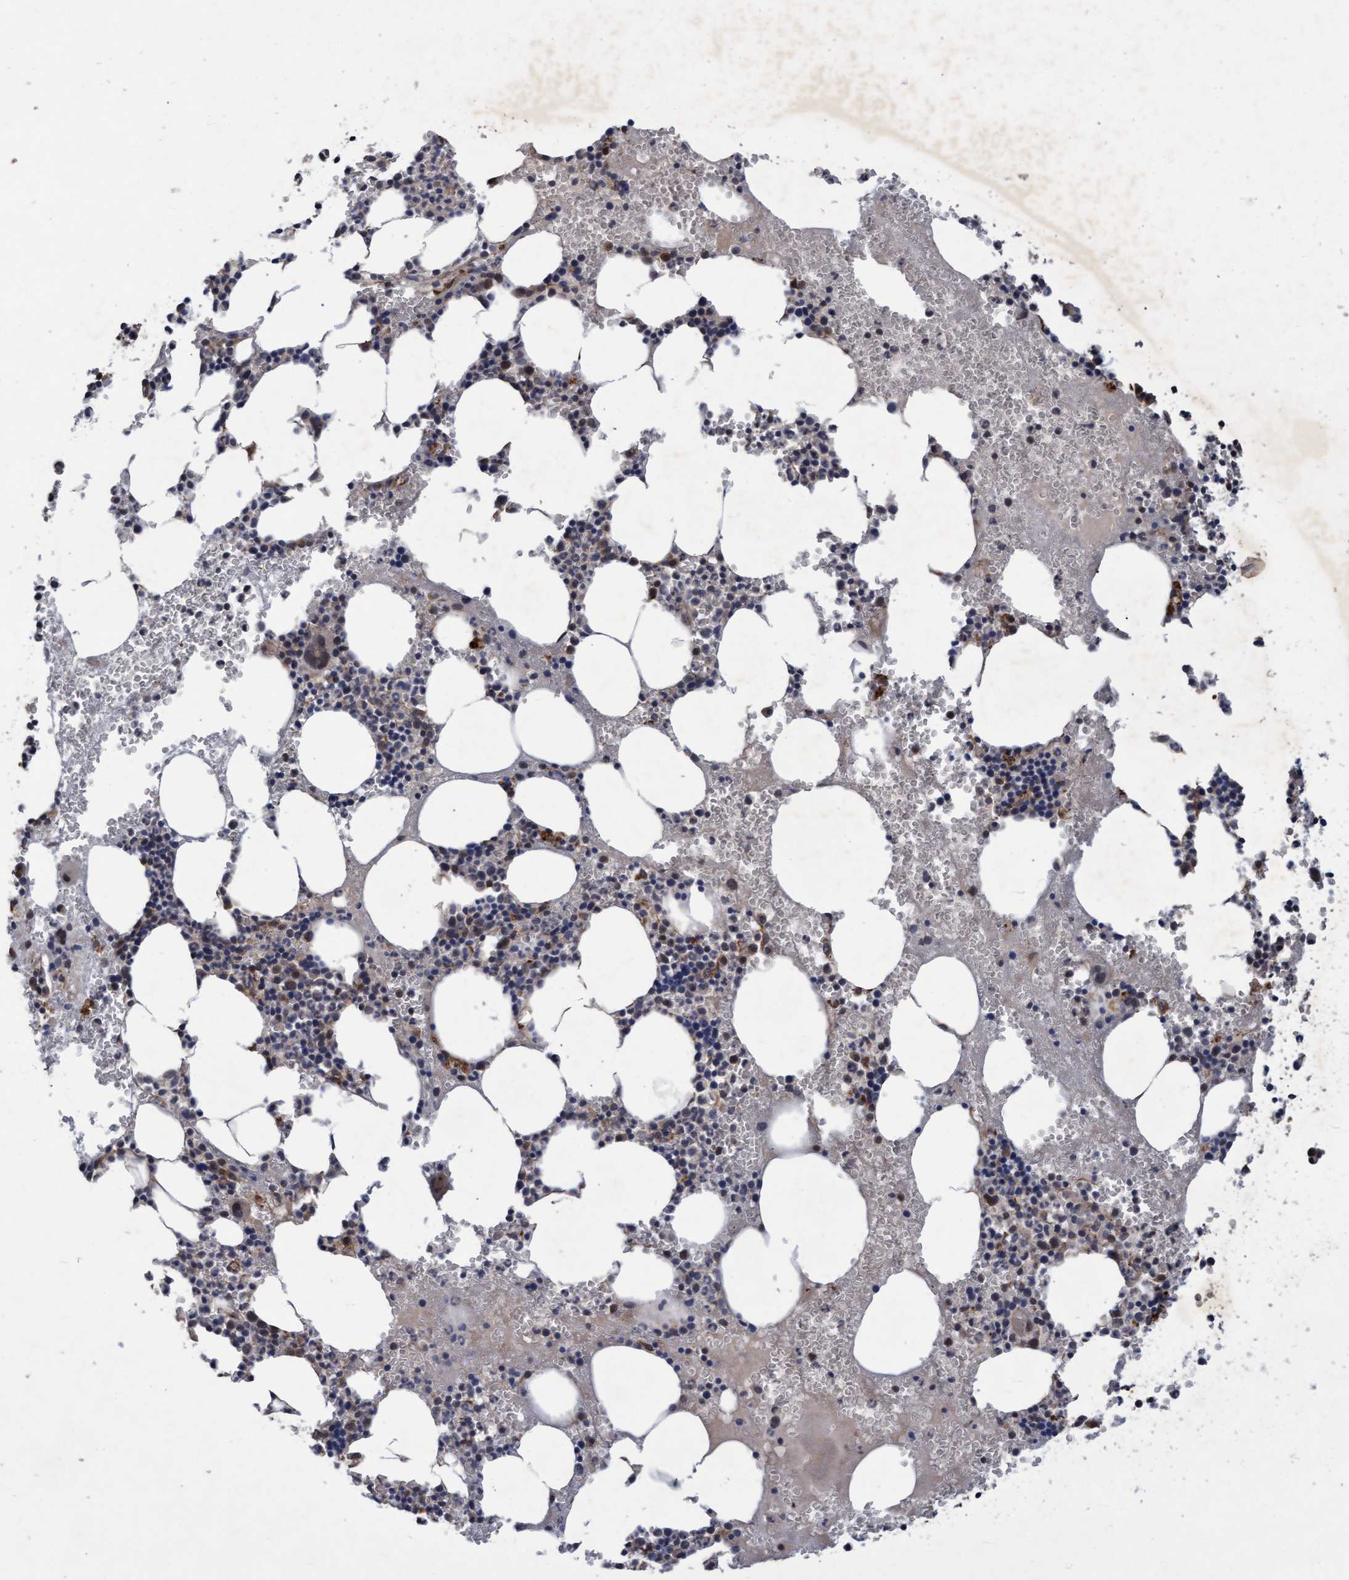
{"staining": {"intensity": "moderate", "quantity": "25%-75%", "location": "cytoplasmic/membranous,nuclear"}, "tissue": "bone marrow", "cell_type": "Hematopoietic cells", "image_type": "normal", "snomed": [{"axis": "morphology", "description": "Normal tissue, NOS"}, {"axis": "morphology", "description": "Inflammation, NOS"}, {"axis": "topography", "description": "Bone marrow"}], "caption": "This is an image of immunohistochemistry (IHC) staining of unremarkable bone marrow, which shows moderate expression in the cytoplasmic/membranous,nuclear of hematopoietic cells.", "gene": "PSMB6", "patient": {"sex": "female", "age": 67}}